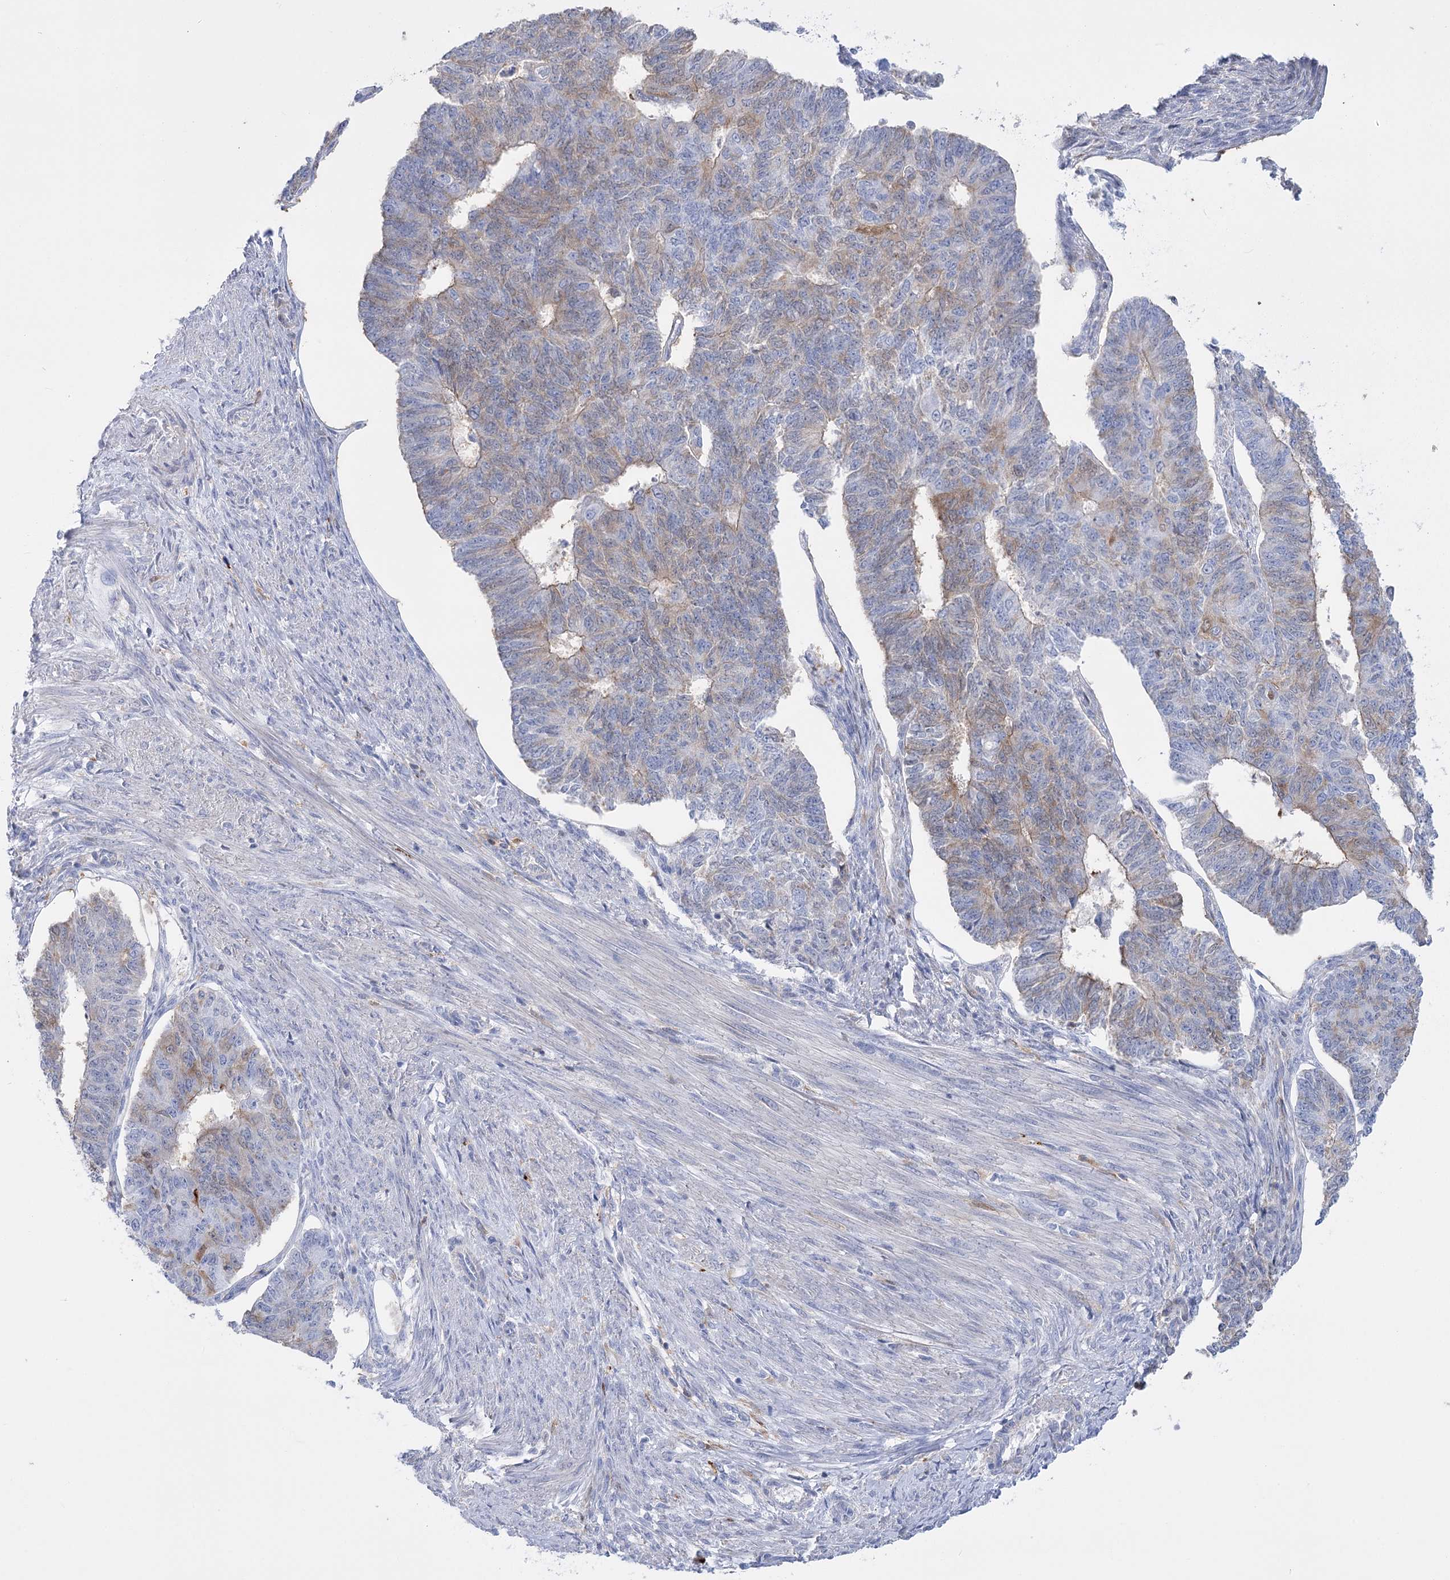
{"staining": {"intensity": "moderate", "quantity": "25%-75%", "location": "cytoplasmic/membranous"}, "tissue": "endometrial cancer", "cell_type": "Tumor cells", "image_type": "cancer", "snomed": [{"axis": "morphology", "description": "Adenocarcinoma, NOS"}, {"axis": "topography", "description": "Endometrium"}], "caption": "DAB immunohistochemical staining of endometrial cancer displays moderate cytoplasmic/membranous protein positivity in about 25%-75% of tumor cells.", "gene": "PCDHA1", "patient": {"sex": "female", "age": 32}}